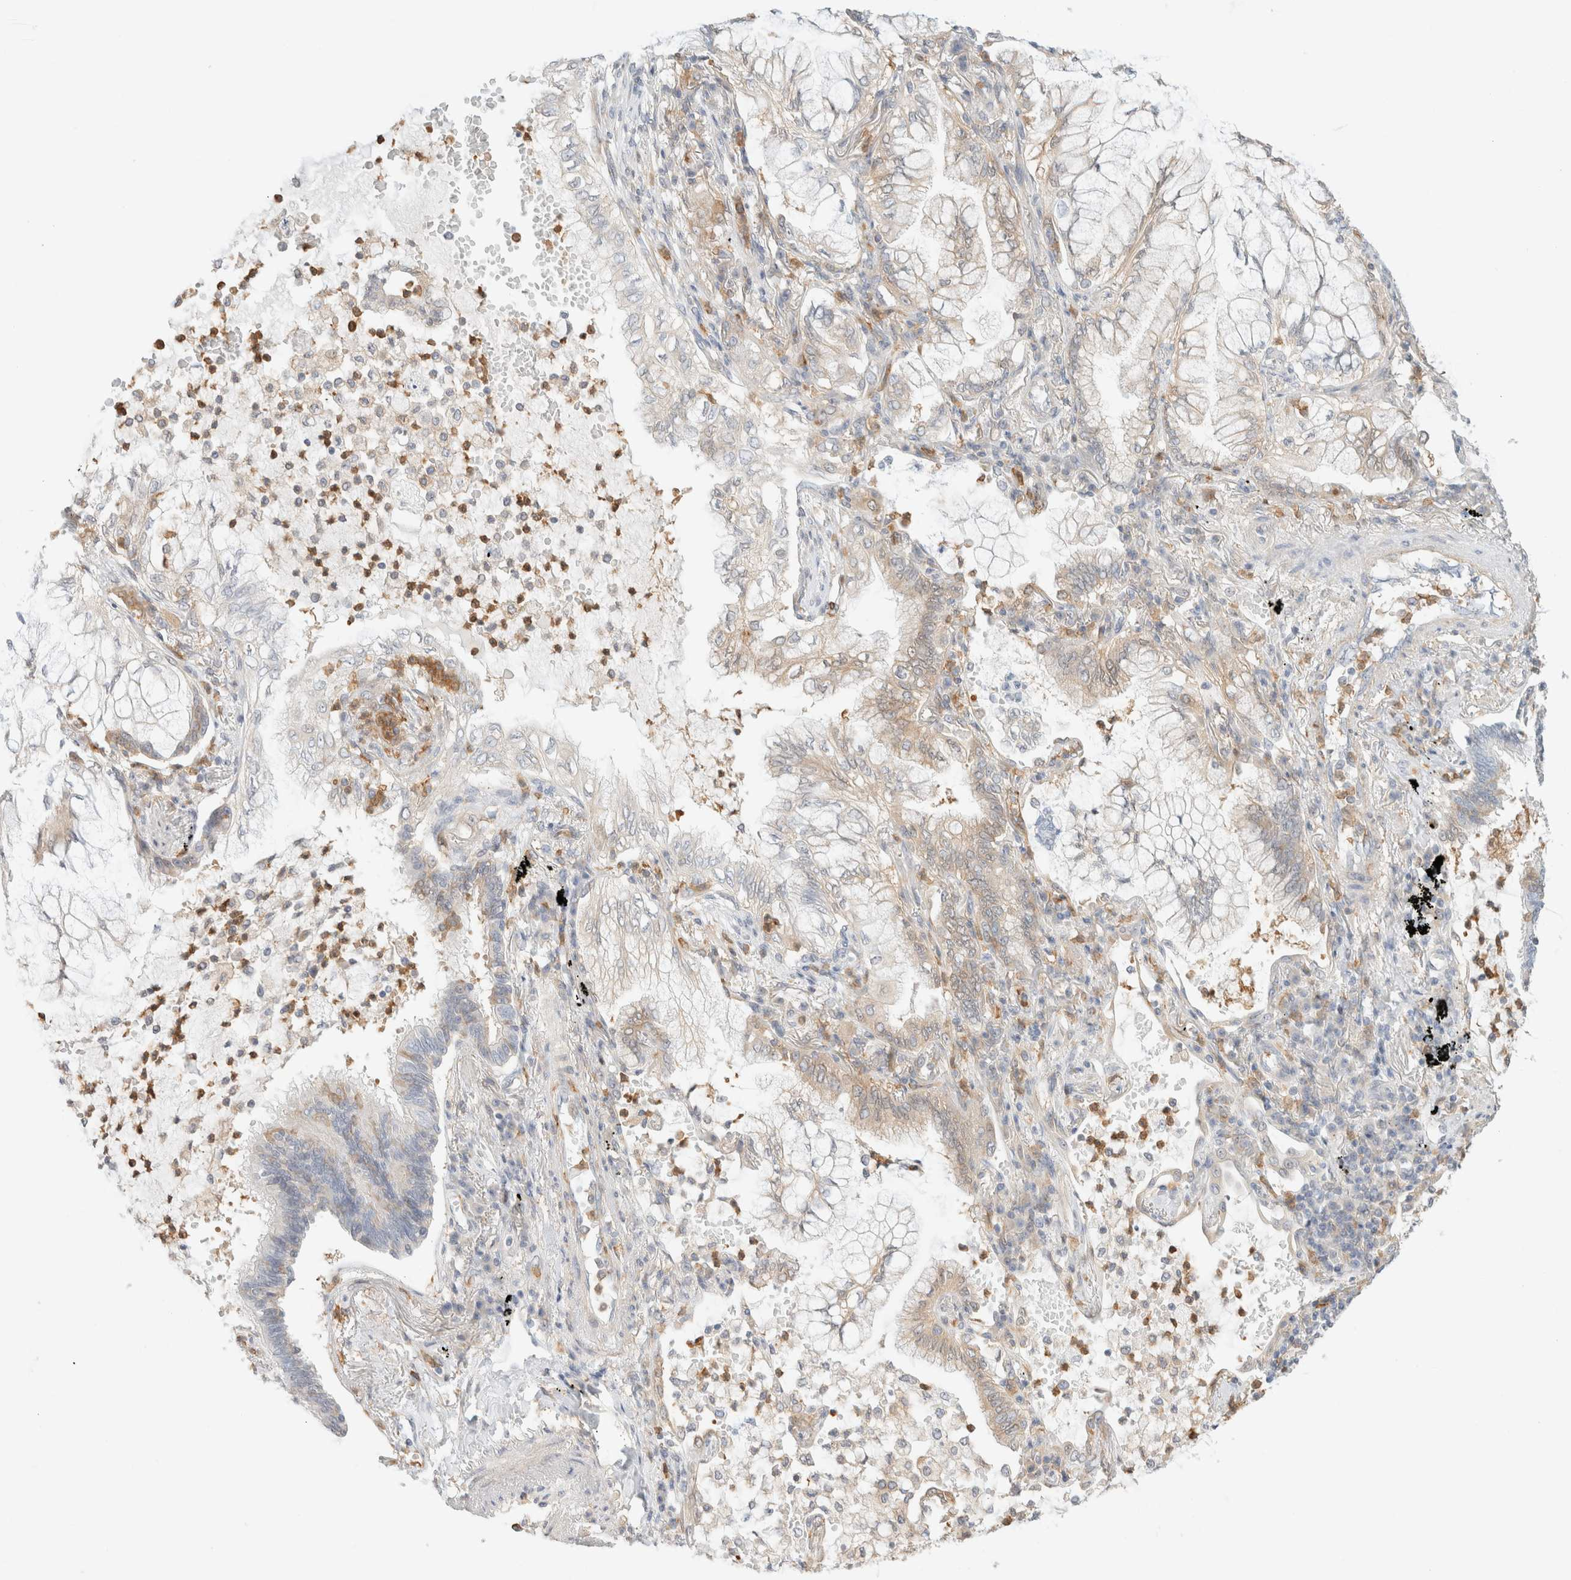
{"staining": {"intensity": "weak", "quantity": "25%-75%", "location": "cytoplasmic/membranous"}, "tissue": "lung cancer", "cell_type": "Tumor cells", "image_type": "cancer", "snomed": [{"axis": "morphology", "description": "Adenocarcinoma, NOS"}, {"axis": "topography", "description": "Lung"}], "caption": "Brown immunohistochemical staining in lung adenocarcinoma shows weak cytoplasmic/membranous staining in approximately 25%-75% of tumor cells.", "gene": "GPI", "patient": {"sex": "female", "age": 70}}